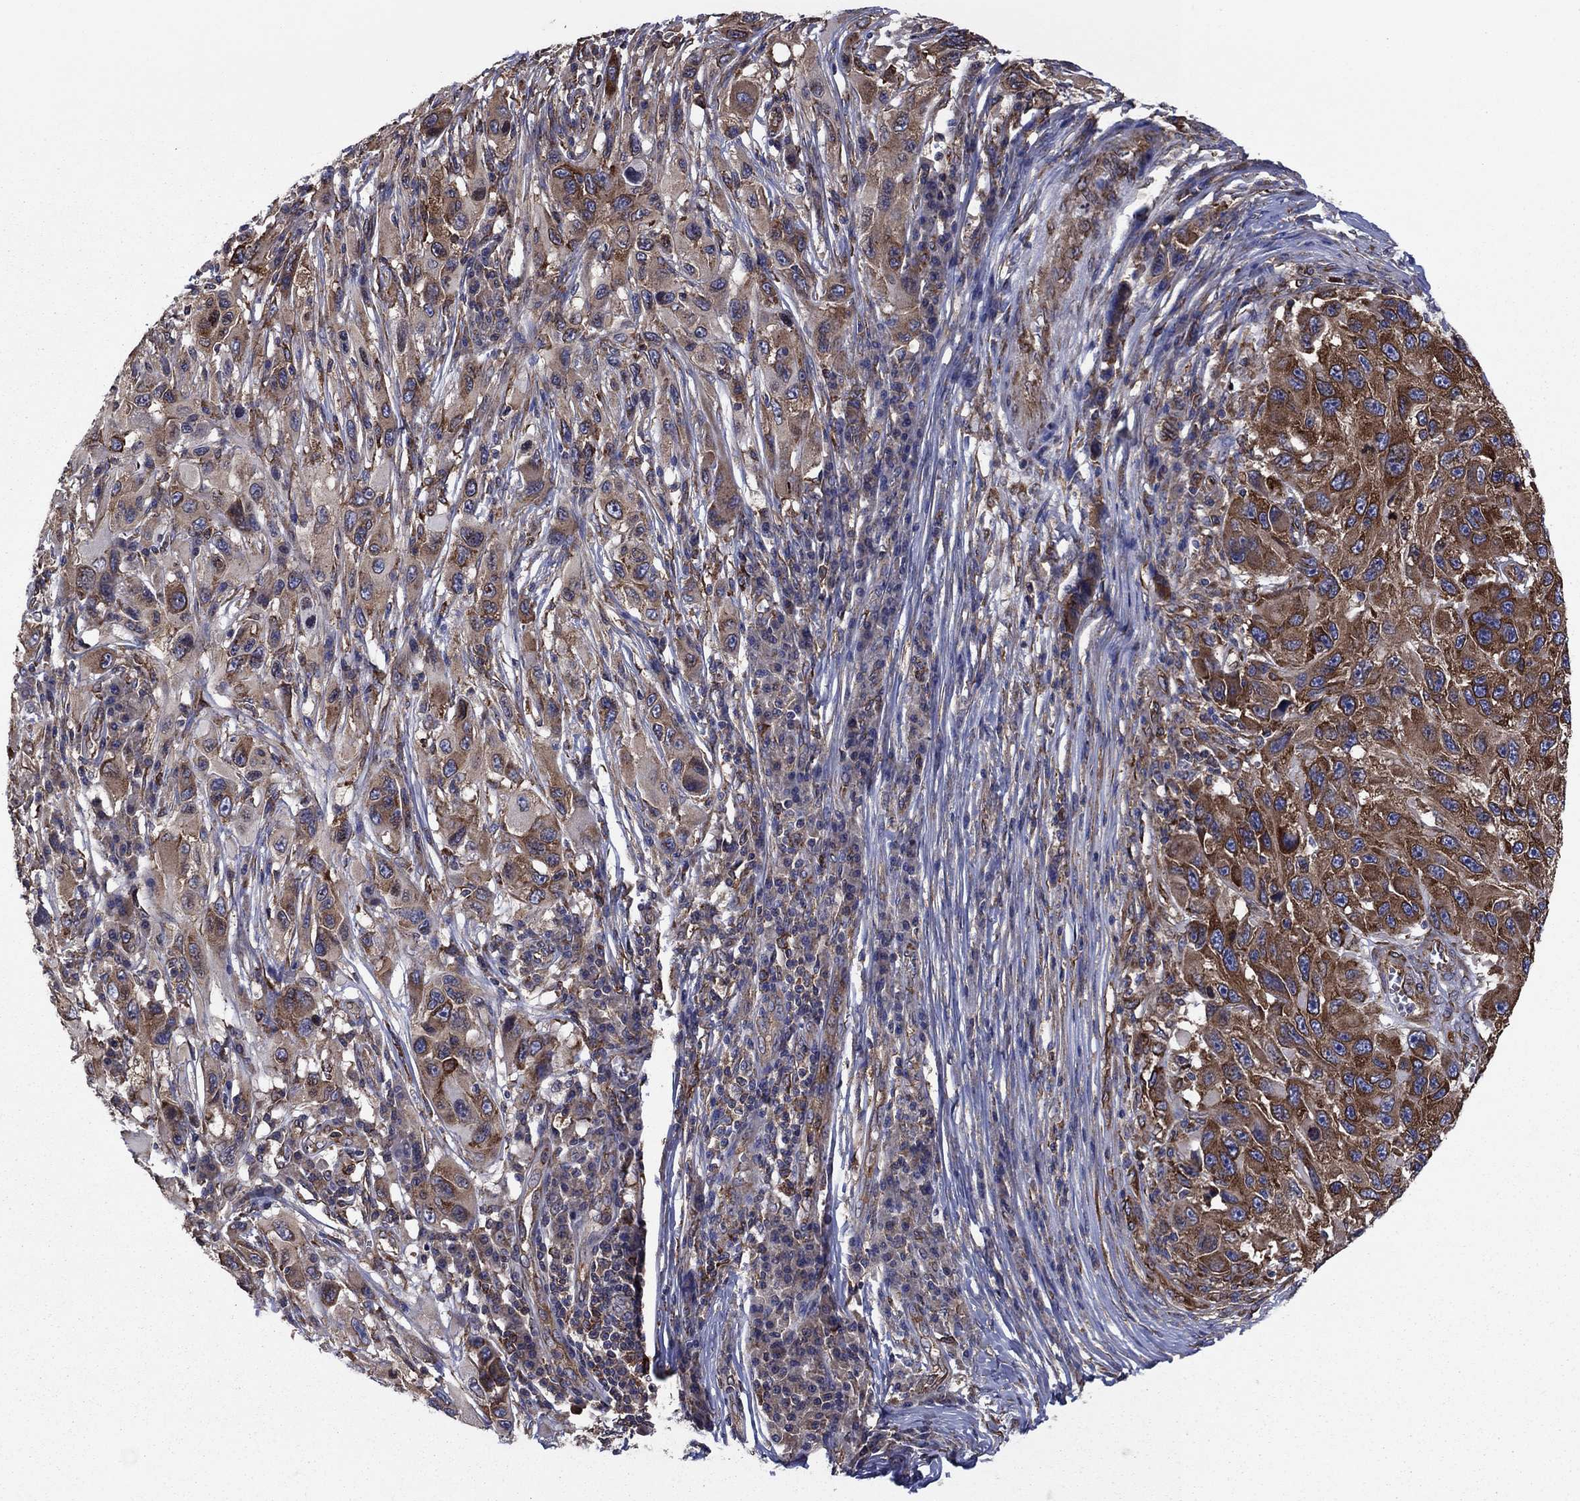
{"staining": {"intensity": "strong", "quantity": "25%-75%", "location": "cytoplasmic/membranous"}, "tissue": "melanoma", "cell_type": "Tumor cells", "image_type": "cancer", "snomed": [{"axis": "morphology", "description": "Malignant melanoma, NOS"}, {"axis": "topography", "description": "Skin"}], "caption": "Human malignant melanoma stained with a protein marker displays strong staining in tumor cells.", "gene": "YBX1", "patient": {"sex": "male", "age": 53}}